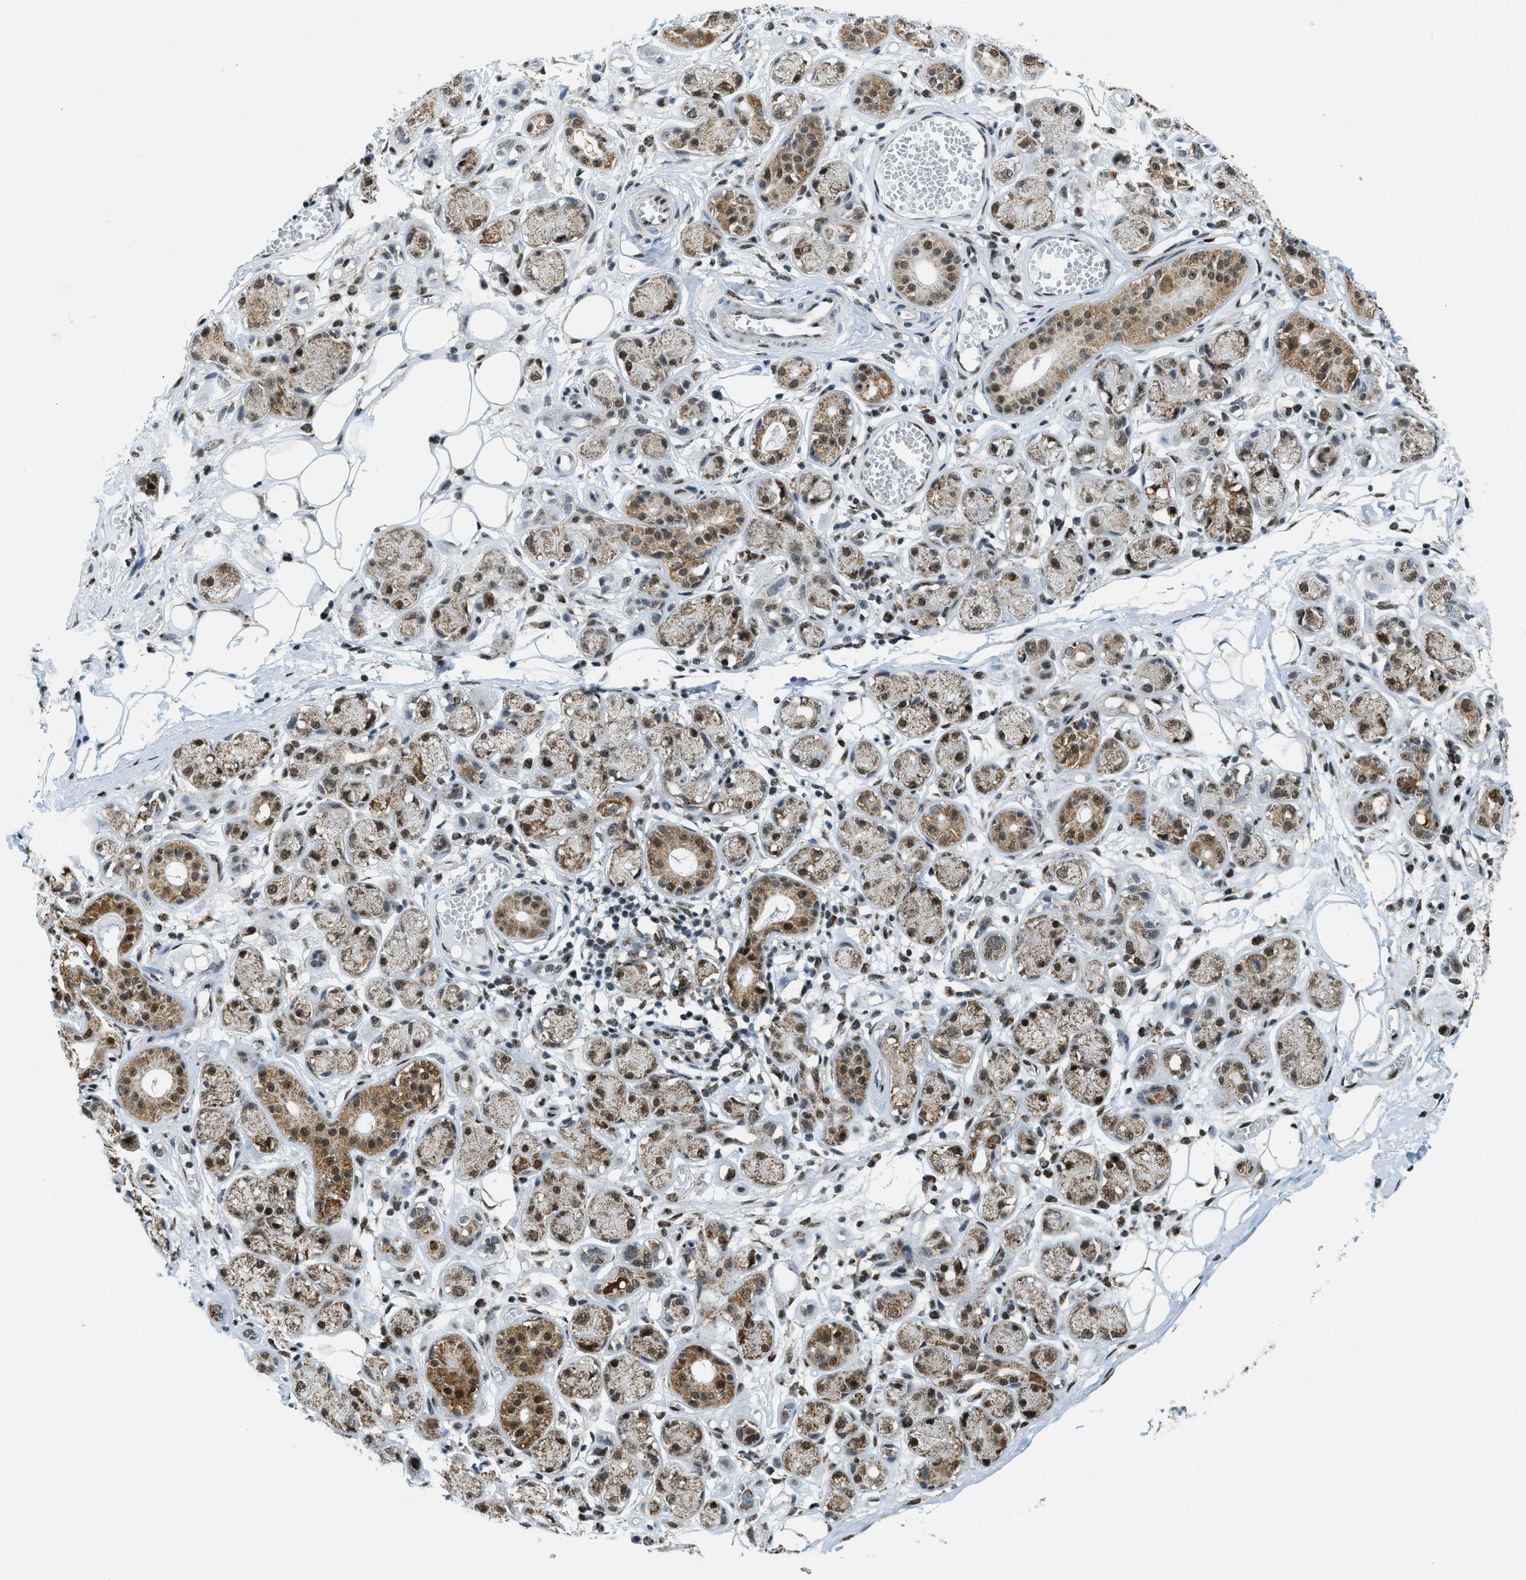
{"staining": {"intensity": "weak", "quantity": ">75%", "location": "cytoplasmic/membranous"}, "tissue": "adipose tissue", "cell_type": "Adipocytes", "image_type": "normal", "snomed": [{"axis": "morphology", "description": "Normal tissue, NOS"}, {"axis": "morphology", "description": "Inflammation, NOS"}, {"axis": "topography", "description": "Salivary gland"}, {"axis": "topography", "description": "Peripheral nerve tissue"}], "caption": "This photomicrograph demonstrates immunohistochemistry staining of benign adipose tissue, with low weak cytoplasmic/membranous positivity in approximately >75% of adipocytes.", "gene": "SP100", "patient": {"sex": "female", "age": 75}}